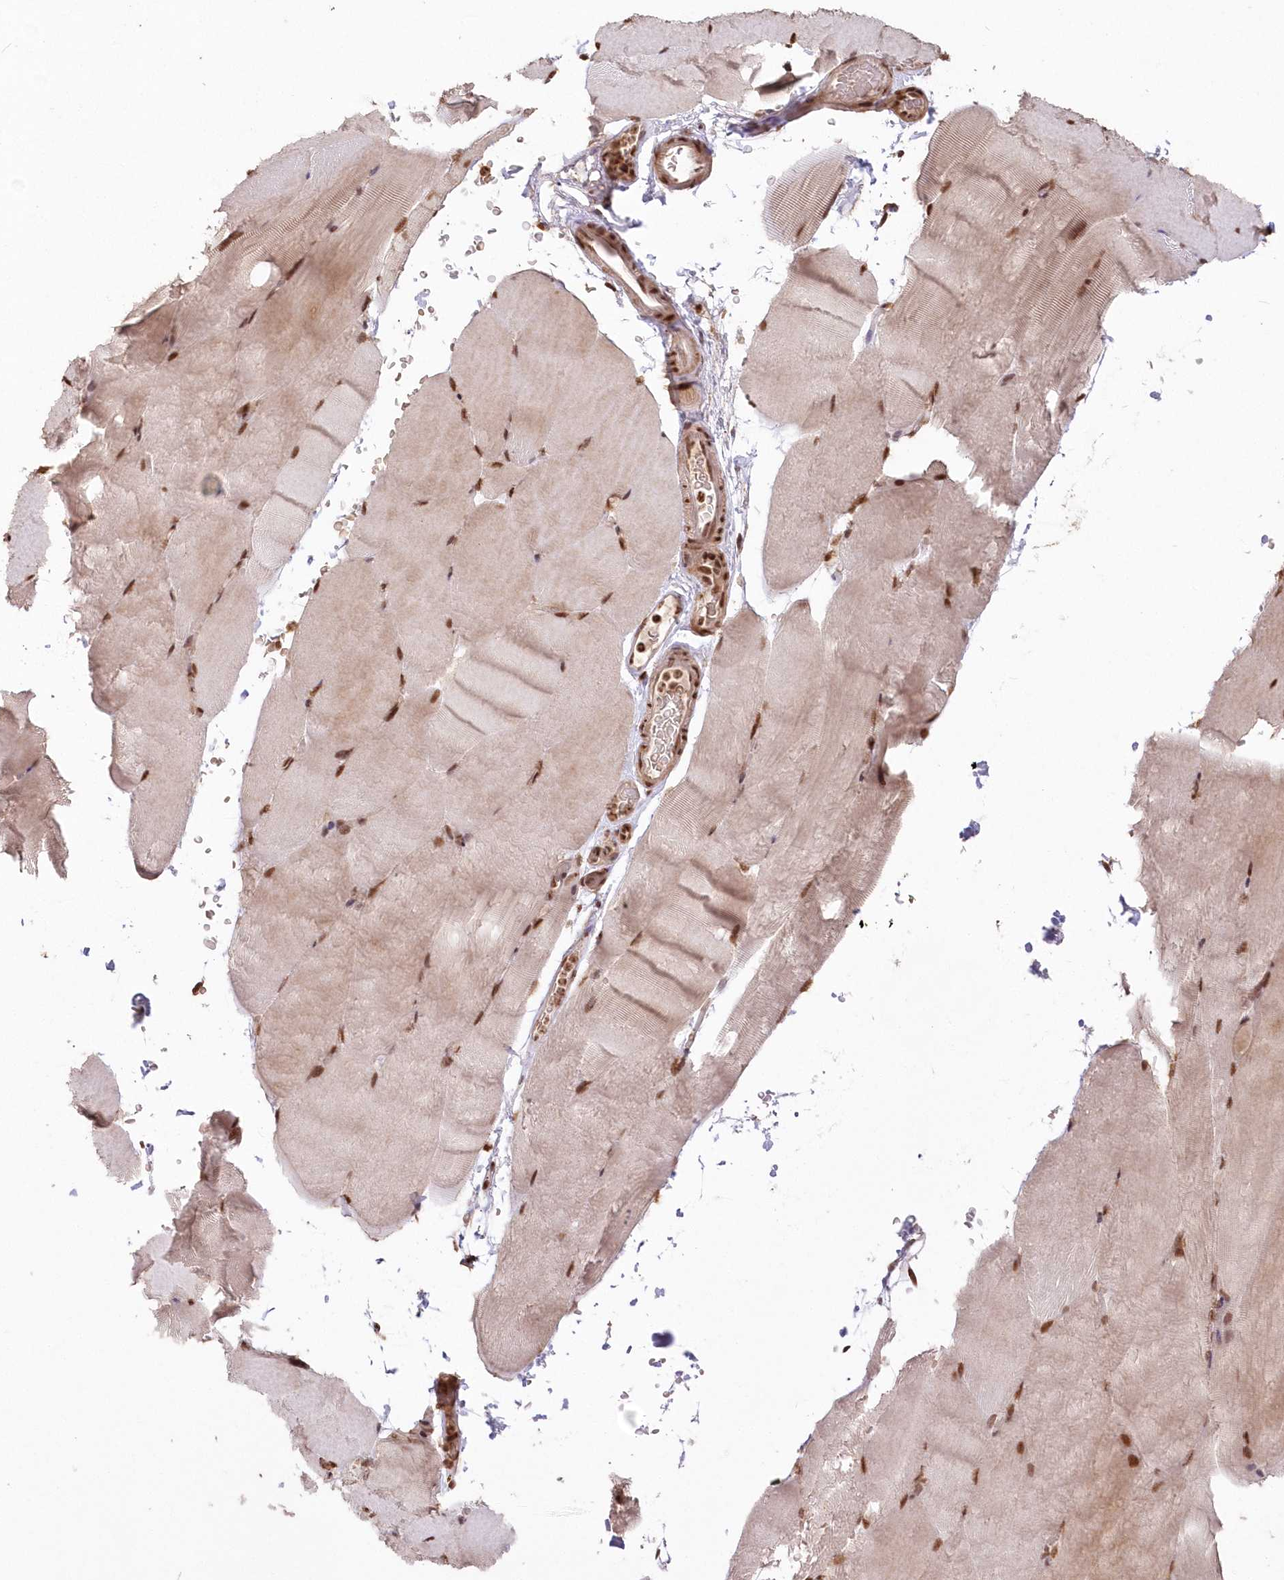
{"staining": {"intensity": "moderate", "quantity": ">75%", "location": "nuclear"}, "tissue": "skeletal muscle", "cell_type": "Myocytes", "image_type": "normal", "snomed": [{"axis": "morphology", "description": "Normal tissue, NOS"}, {"axis": "topography", "description": "Skeletal muscle"}, {"axis": "topography", "description": "Parathyroid gland"}], "caption": "The image shows staining of unremarkable skeletal muscle, revealing moderate nuclear protein expression (brown color) within myocytes. (DAB (3,3'-diaminobenzidine) IHC with brightfield microscopy, high magnification).", "gene": "PDS5A", "patient": {"sex": "female", "age": 37}}